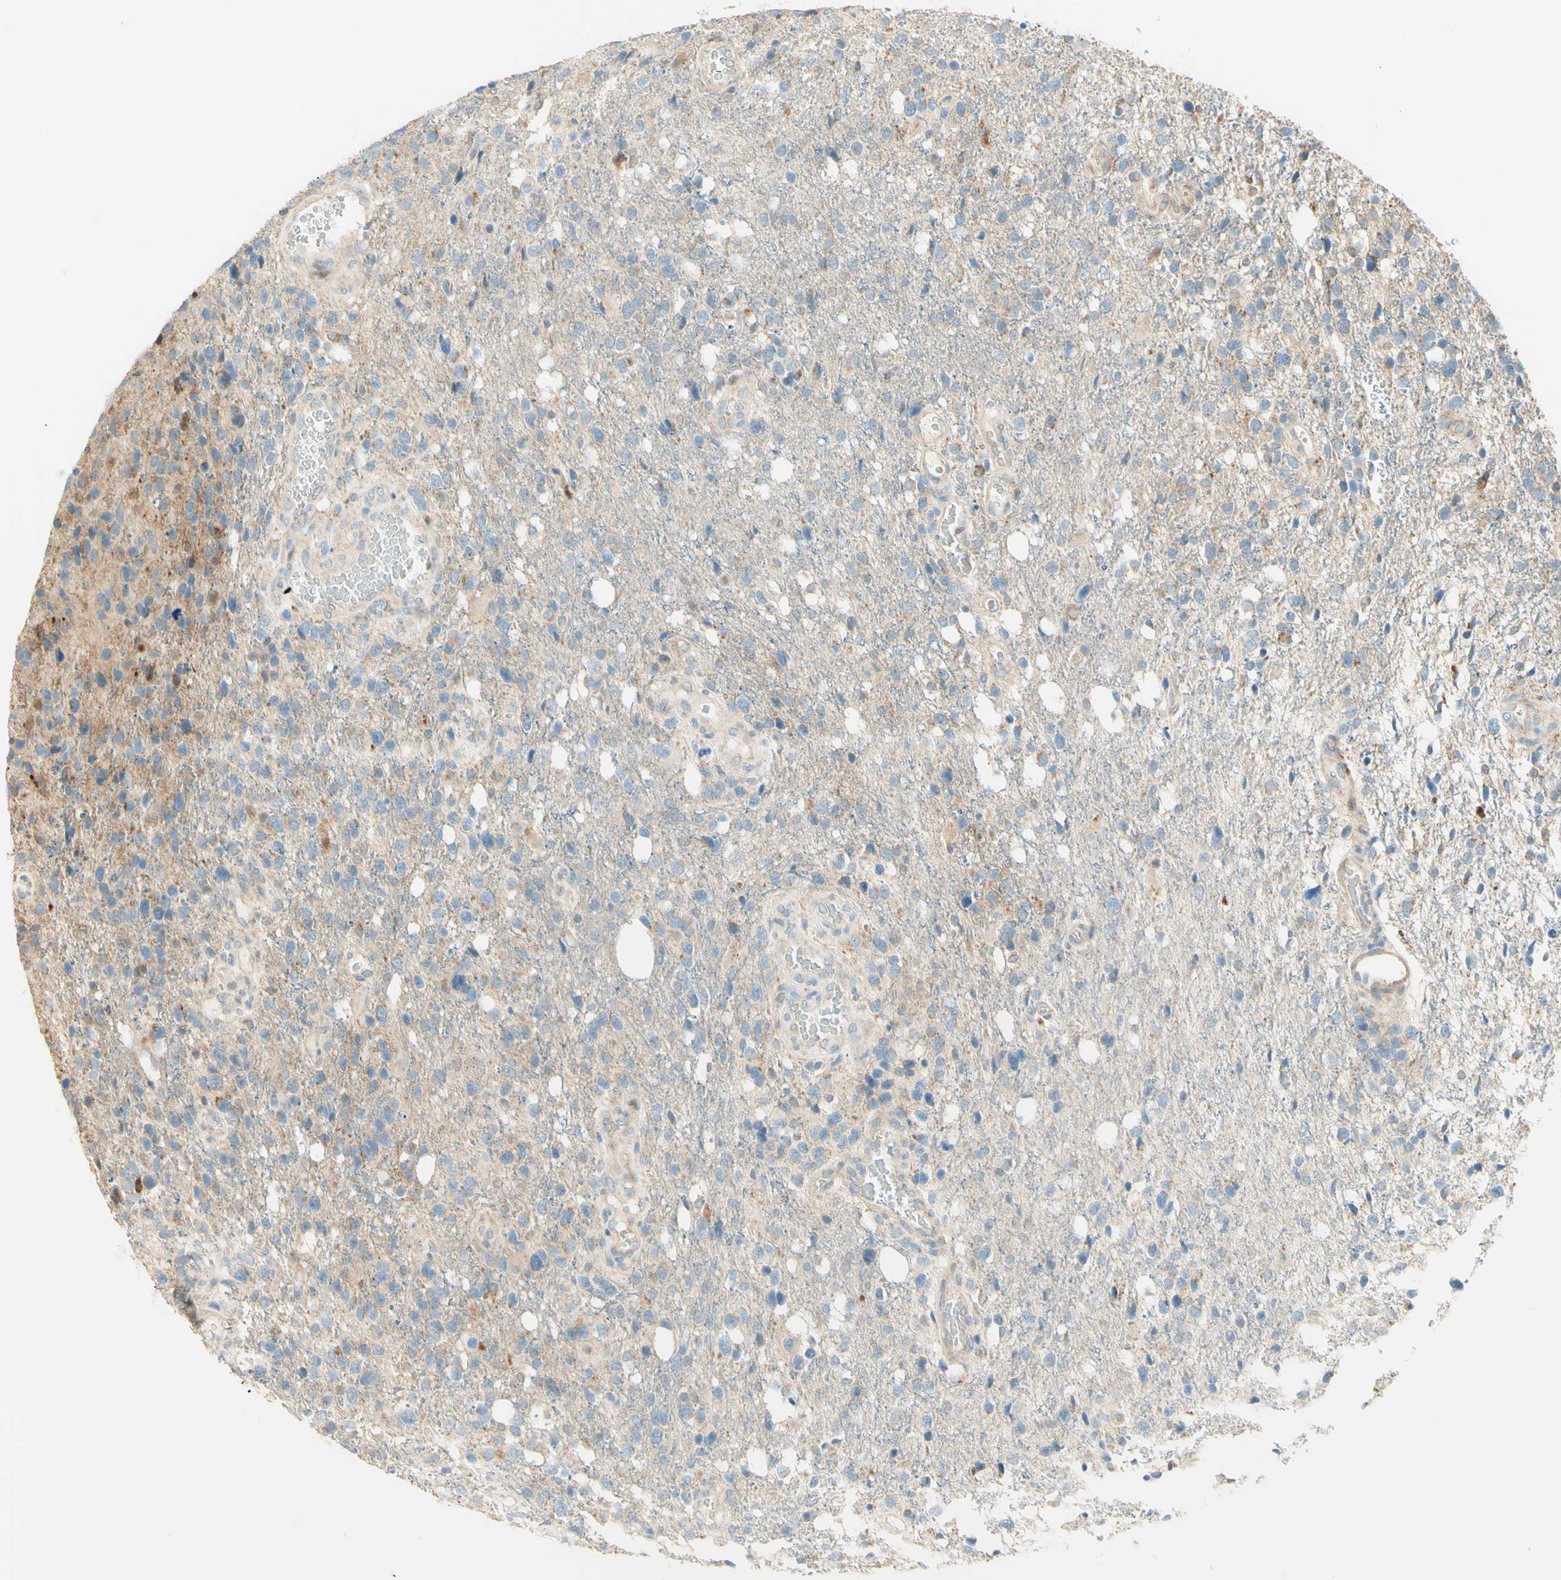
{"staining": {"intensity": "weak", "quantity": "<25%", "location": "cytoplasmic/membranous"}, "tissue": "glioma", "cell_type": "Tumor cells", "image_type": "cancer", "snomed": [{"axis": "morphology", "description": "Glioma, malignant, High grade"}, {"axis": "topography", "description": "Brain"}], "caption": "This is an IHC micrograph of human glioma. There is no positivity in tumor cells.", "gene": "PROM1", "patient": {"sex": "female", "age": 58}}